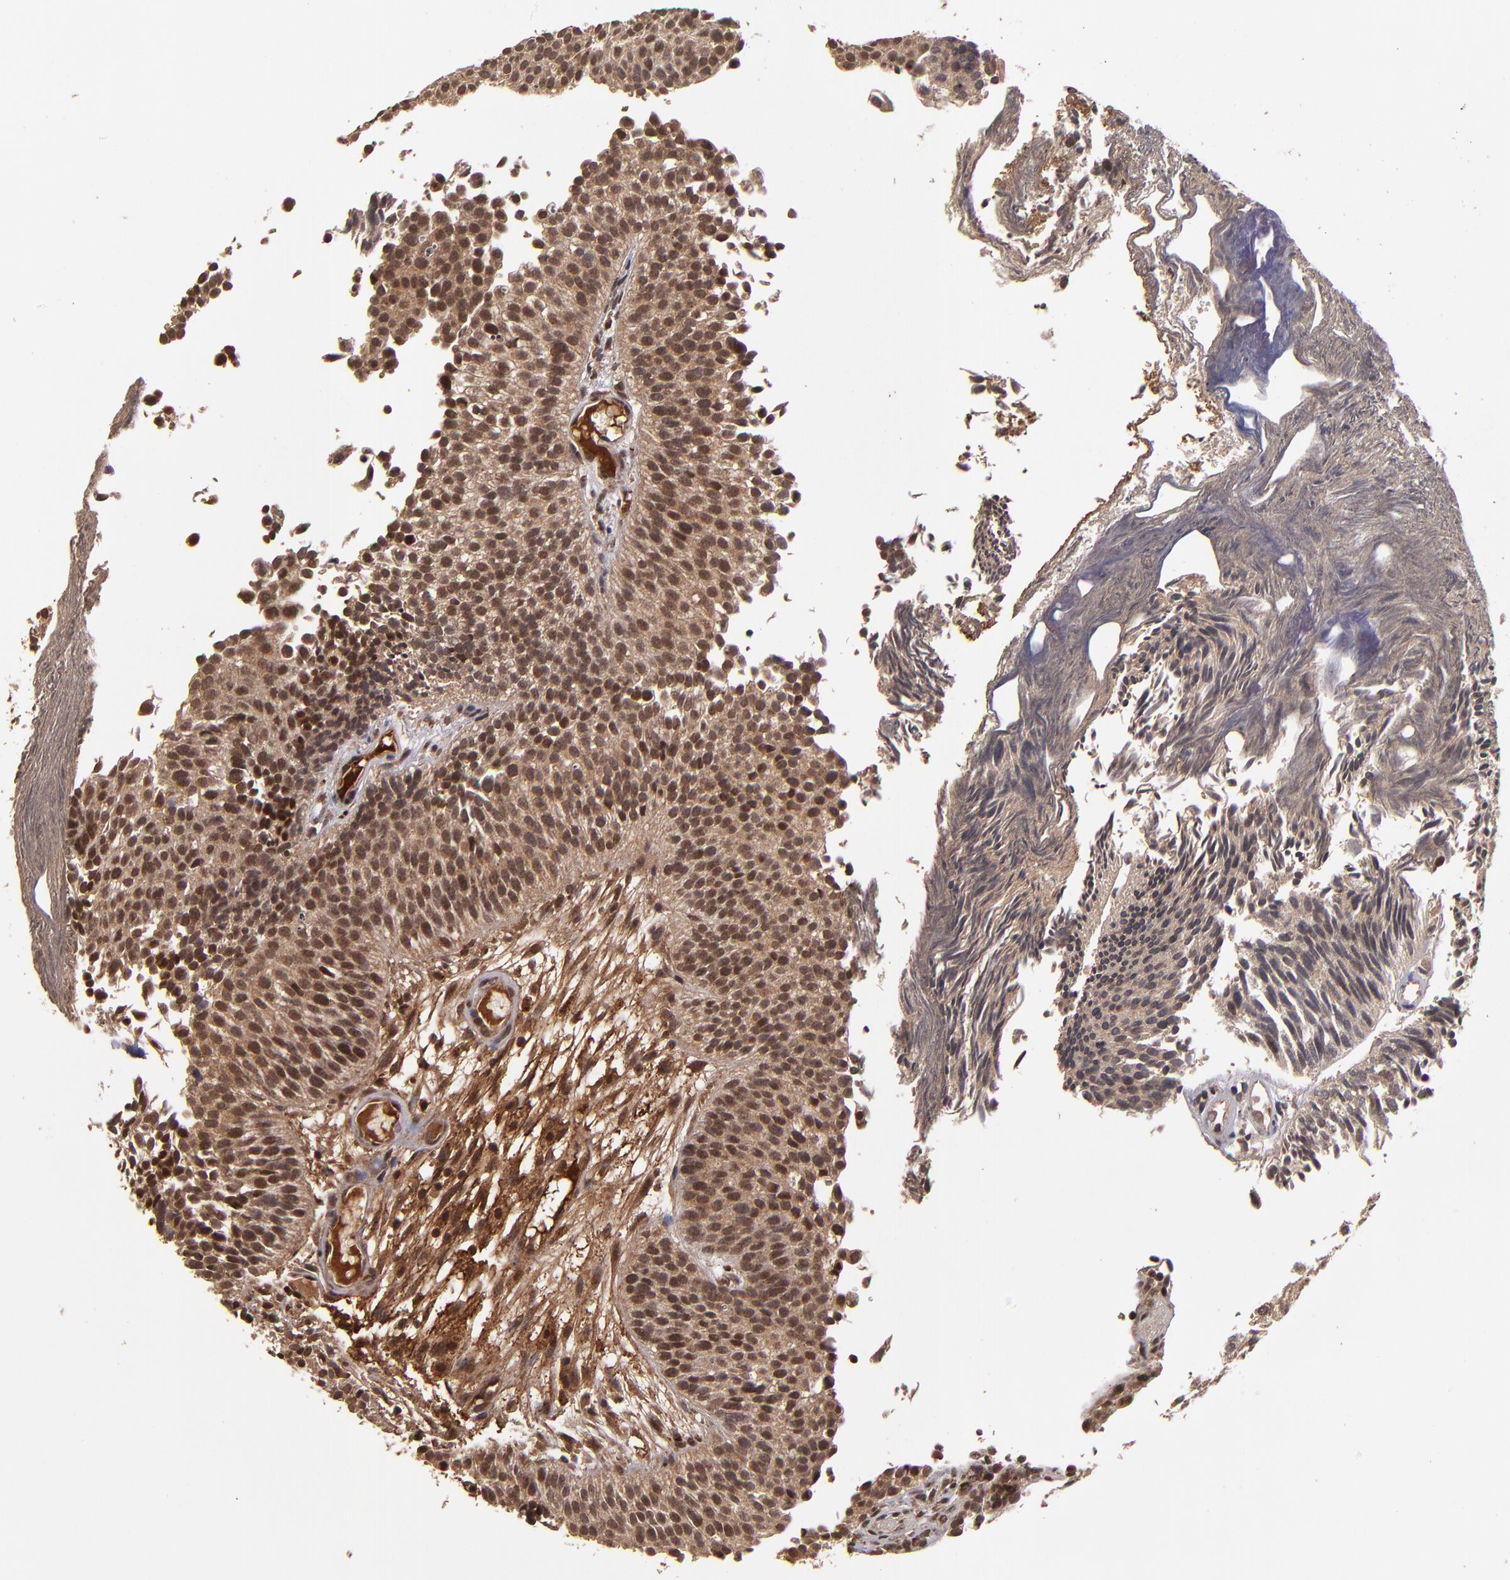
{"staining": {"intensity": "strong", "quantity": ">75%", "location": "cytoplasmic/membranous,nuclear"}, "tissue": "urothelial cancer", "cell_type": "Tumor cells", "image_type": "cancer", "snomed": [{"axis": "morphology", "description": "Urothelial carcinoma, Low grade"}, {"axis": "topography", "description": "Urinary bladder"}], "caption": "Urothelial carcinoma (low-grade) was stained to show a protein in brown. There is high levels of strong cytoplasmic/membranous and nuclear staining in about >75% of tumor cells.", "gene": "NFE2L2", "patient": {"sex": "male", "age": 84}}